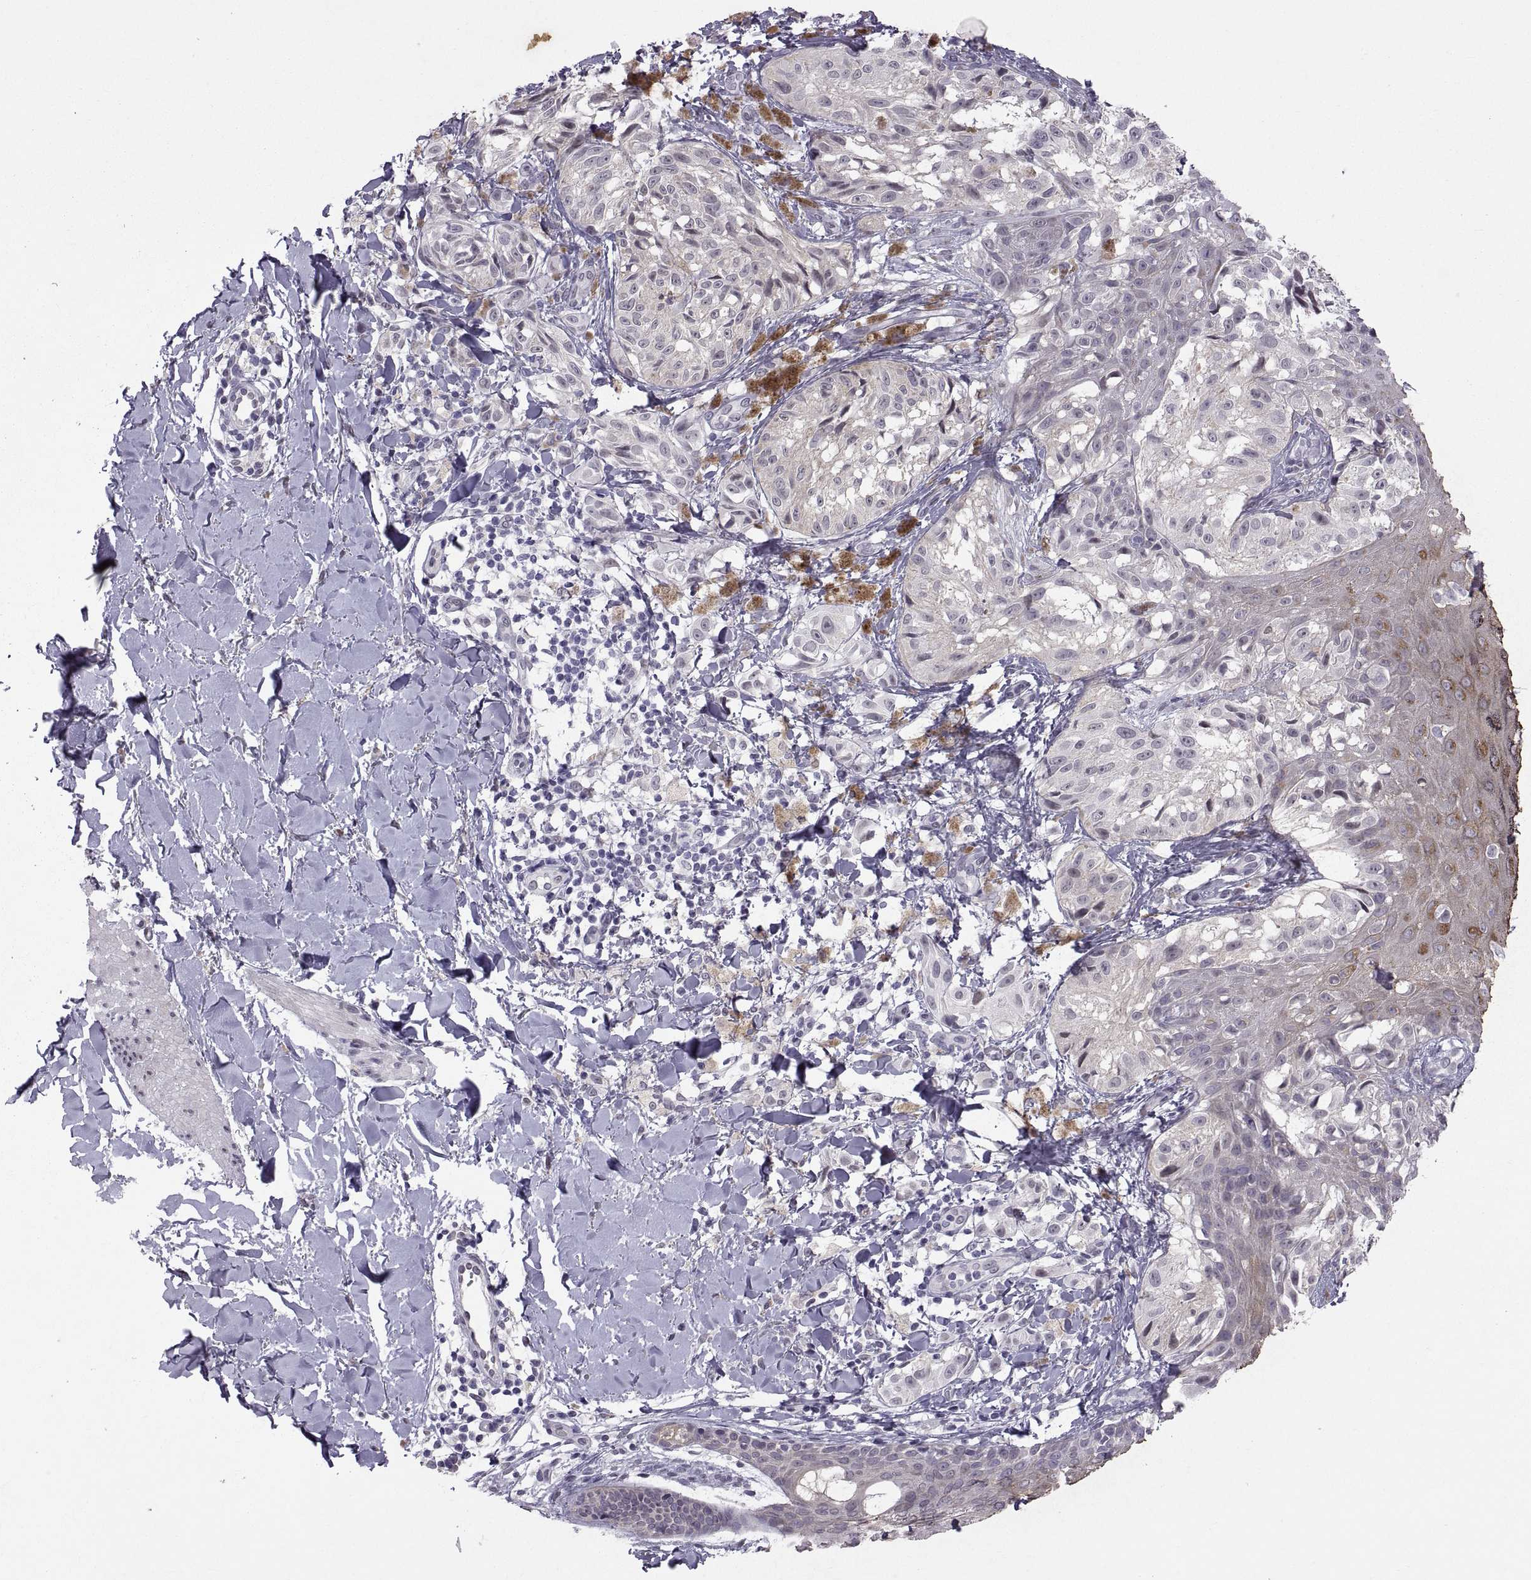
{"staining": {"intensity": "negative", "quantity": "none", "location": "none"}, "tissue": "melanoma", "cell_type": "Tumor cells", "image_type": "cancer", "snomed": [{"axis": "morphology", "description": "Malignant melanoma, NOS"}, {"axis": "topography", "description": "Skin"}], "caption": "Immunohistochemistry image of human malignant melanoma stained for a protein (brown), which shows no positivity in tumor cells. (DAB (3,3'-diaminobenzidine) immunohistochemistry with hematoxylin counter stain).", "gene": "KRT77", "patient": {"sex": "male", "age": 36}}